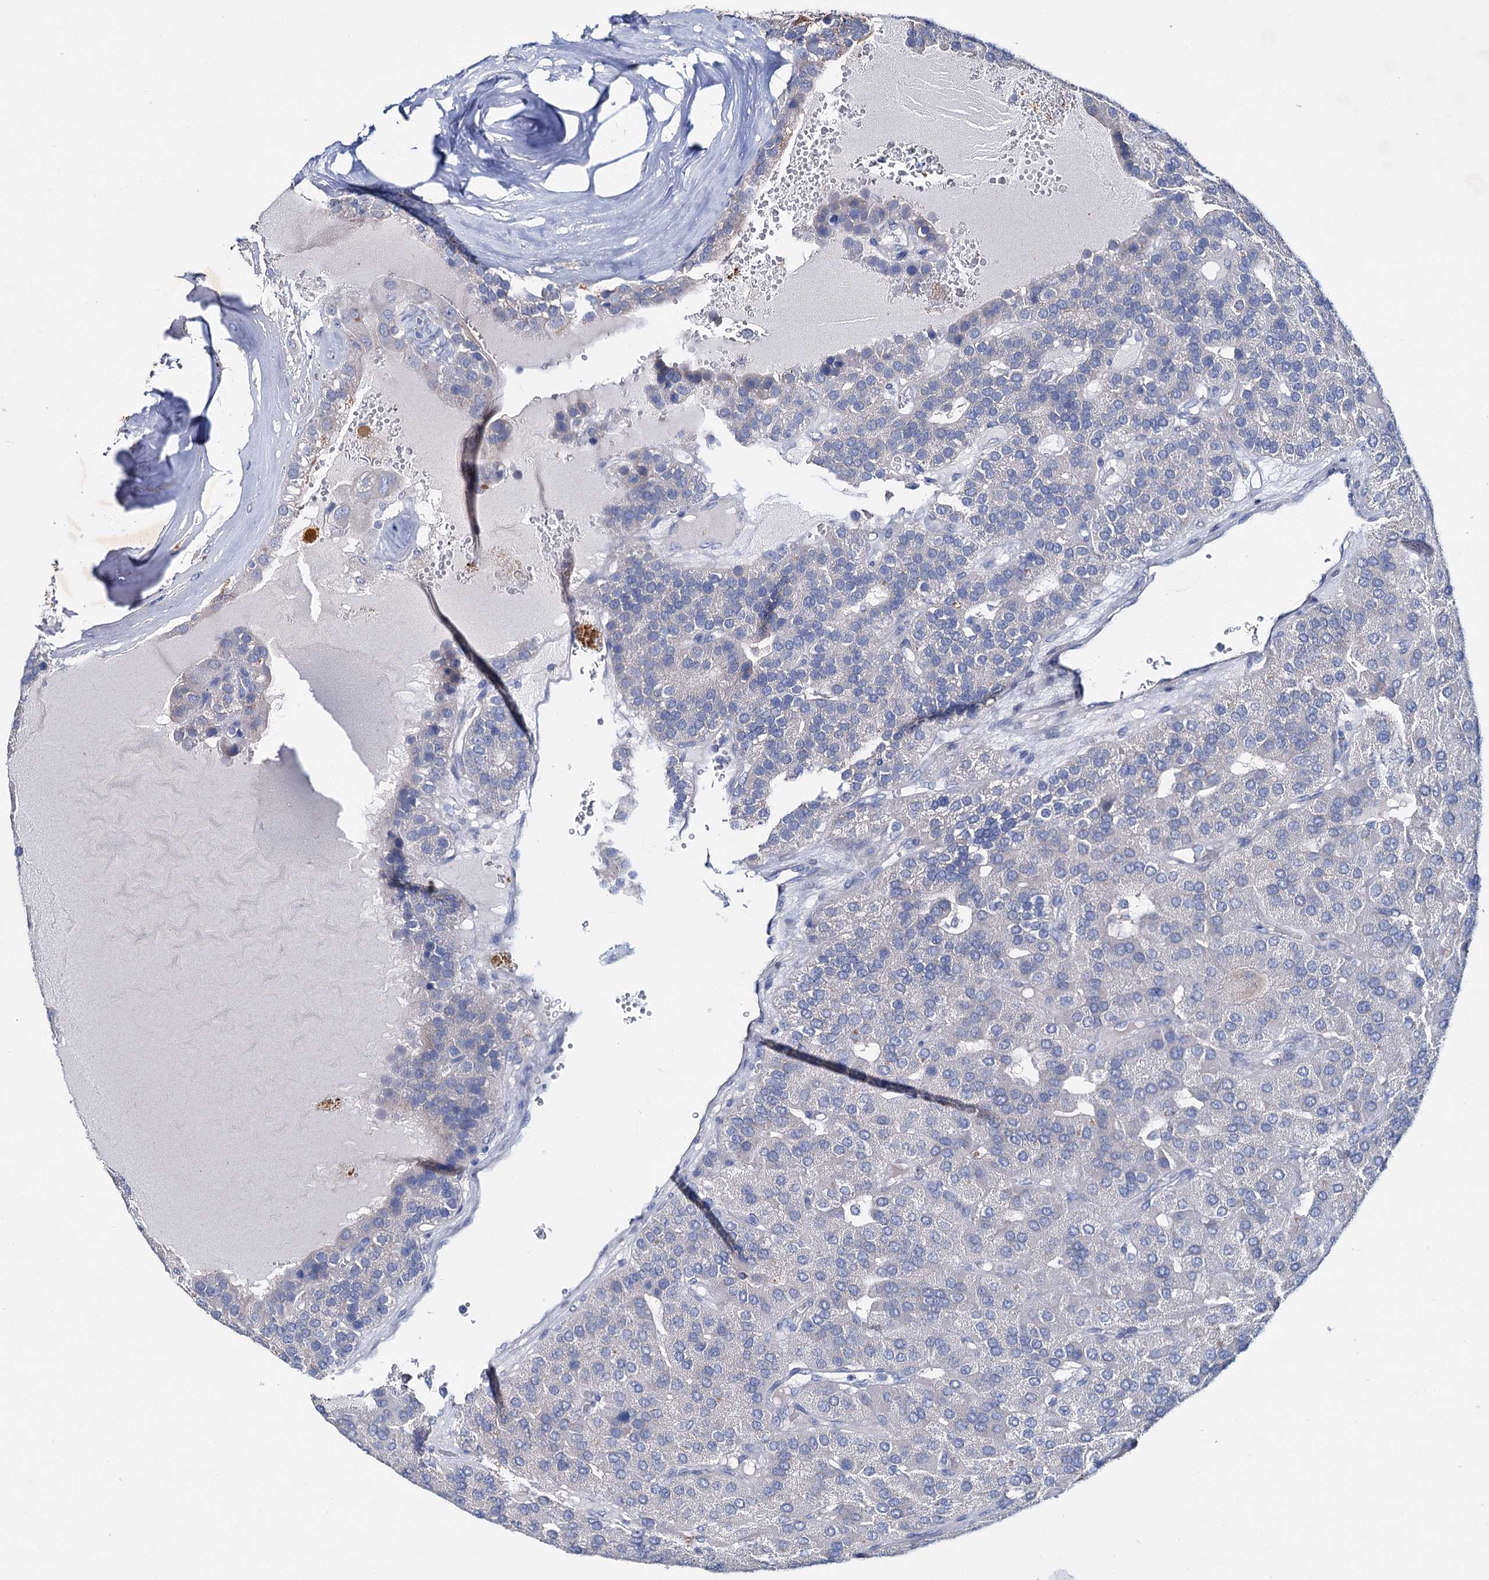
{"staining": {"intensity": "negative", "quantity": "none", "location": "none"}, "tissue": "parathyroid gland", "cell_type": "Glandular cells", "image_type": "normal", "snomed": [{"axis": "morphology", "description": "Normal tissue, NOS"}, {"axis": "morphology", "description": "Adenoma, NOS"}, {"axis": "topography", "description": "Parathyroid gland"}], "caption": "The photomicrograph reveals no significant staining in glandular cells of parathyroid gland.", "gene": "LYZL4", "patient": {"sex": "female", "age": 86}}